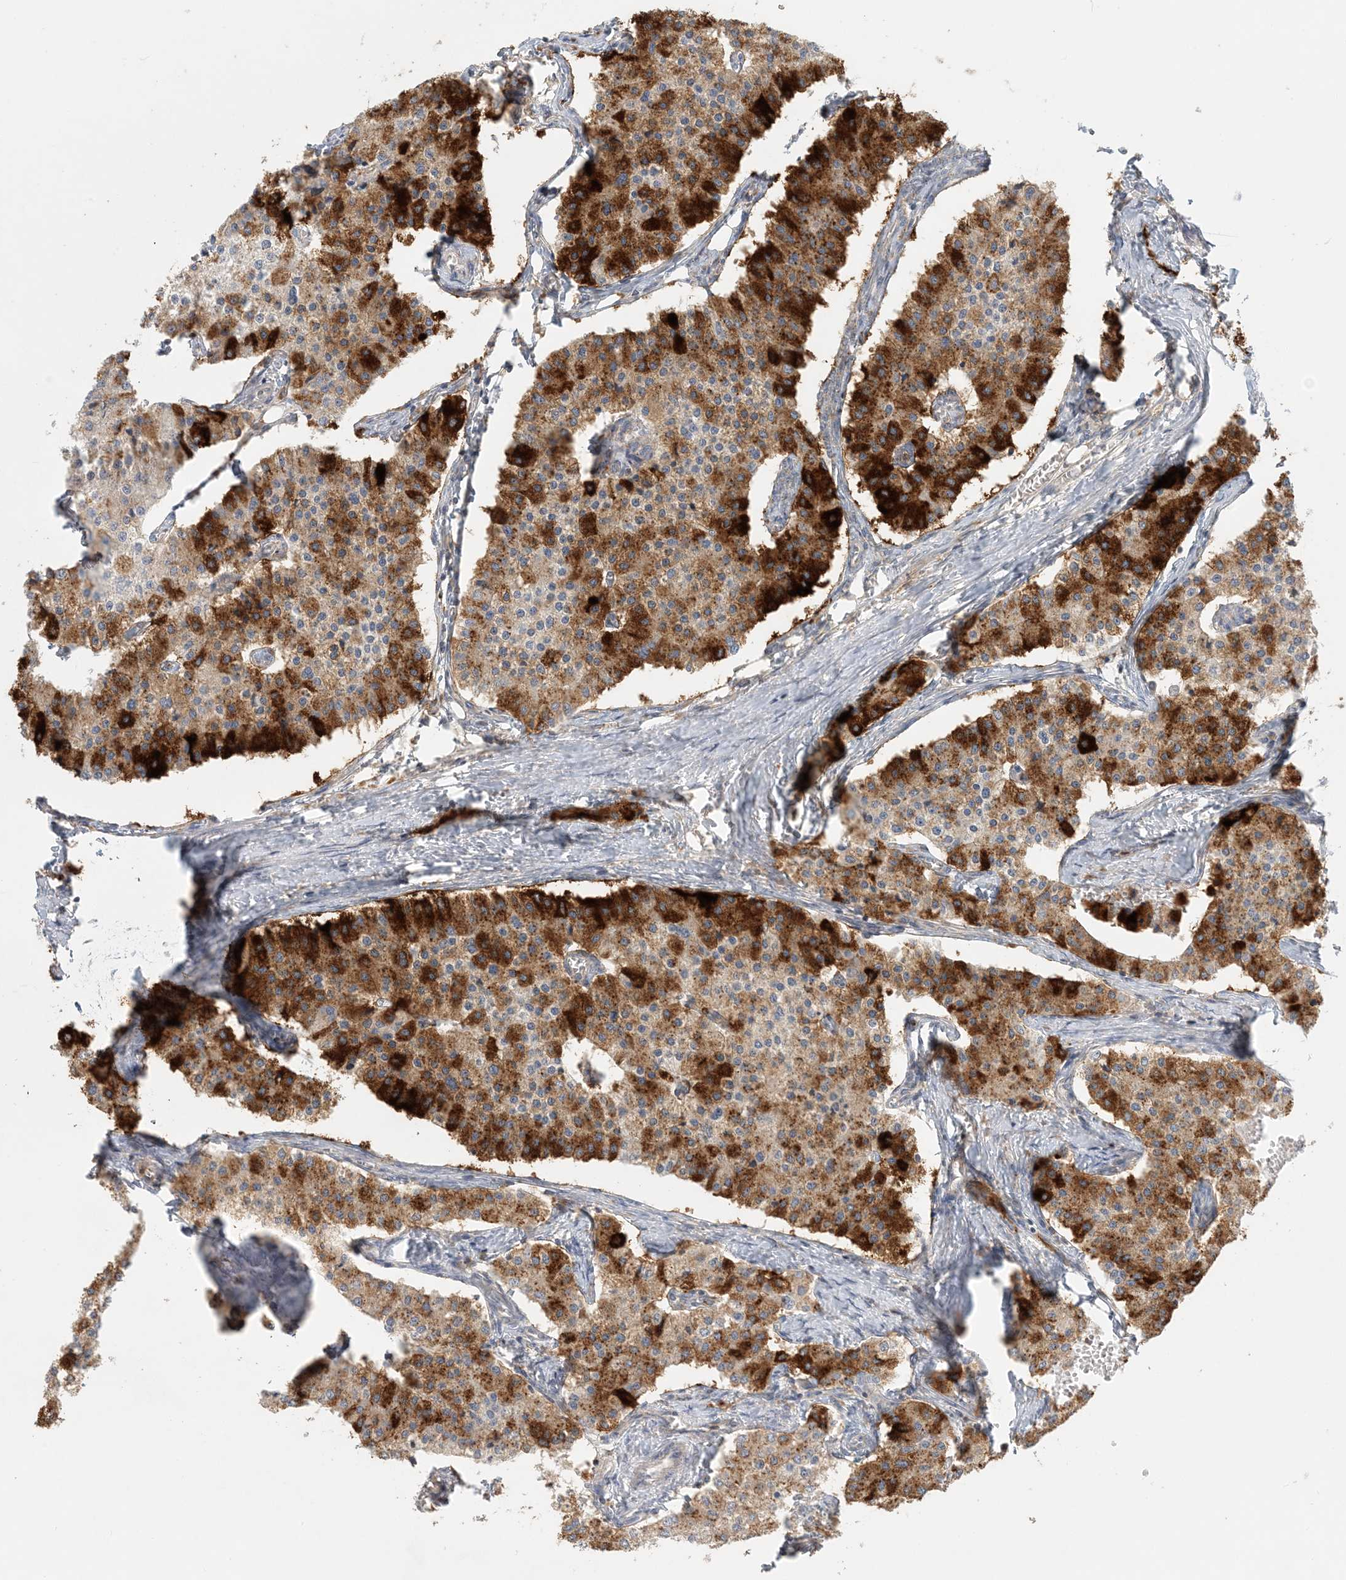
{"staining": {"intensity": "strong", "quantity": ">75%", "location": "cytoplasmic/membranous"}, "tissue": "carcinoid", "cell_type": "Tumor cells", "image_type": "cancer", "snomed": [{"axis": "morphology", "description": "Carcinoid, malignant, NOS"}, {"axis": "topography", "description": "Colon"}], "caption": "Immunohistochemical staining of human malignant carcinoid demonstrates high levels of strong cytoplasmic/membranous protein expression in about >75% of tumor cells.", "gene": "SPPL2A", "patient": {"sex": "female", "age": 52}}